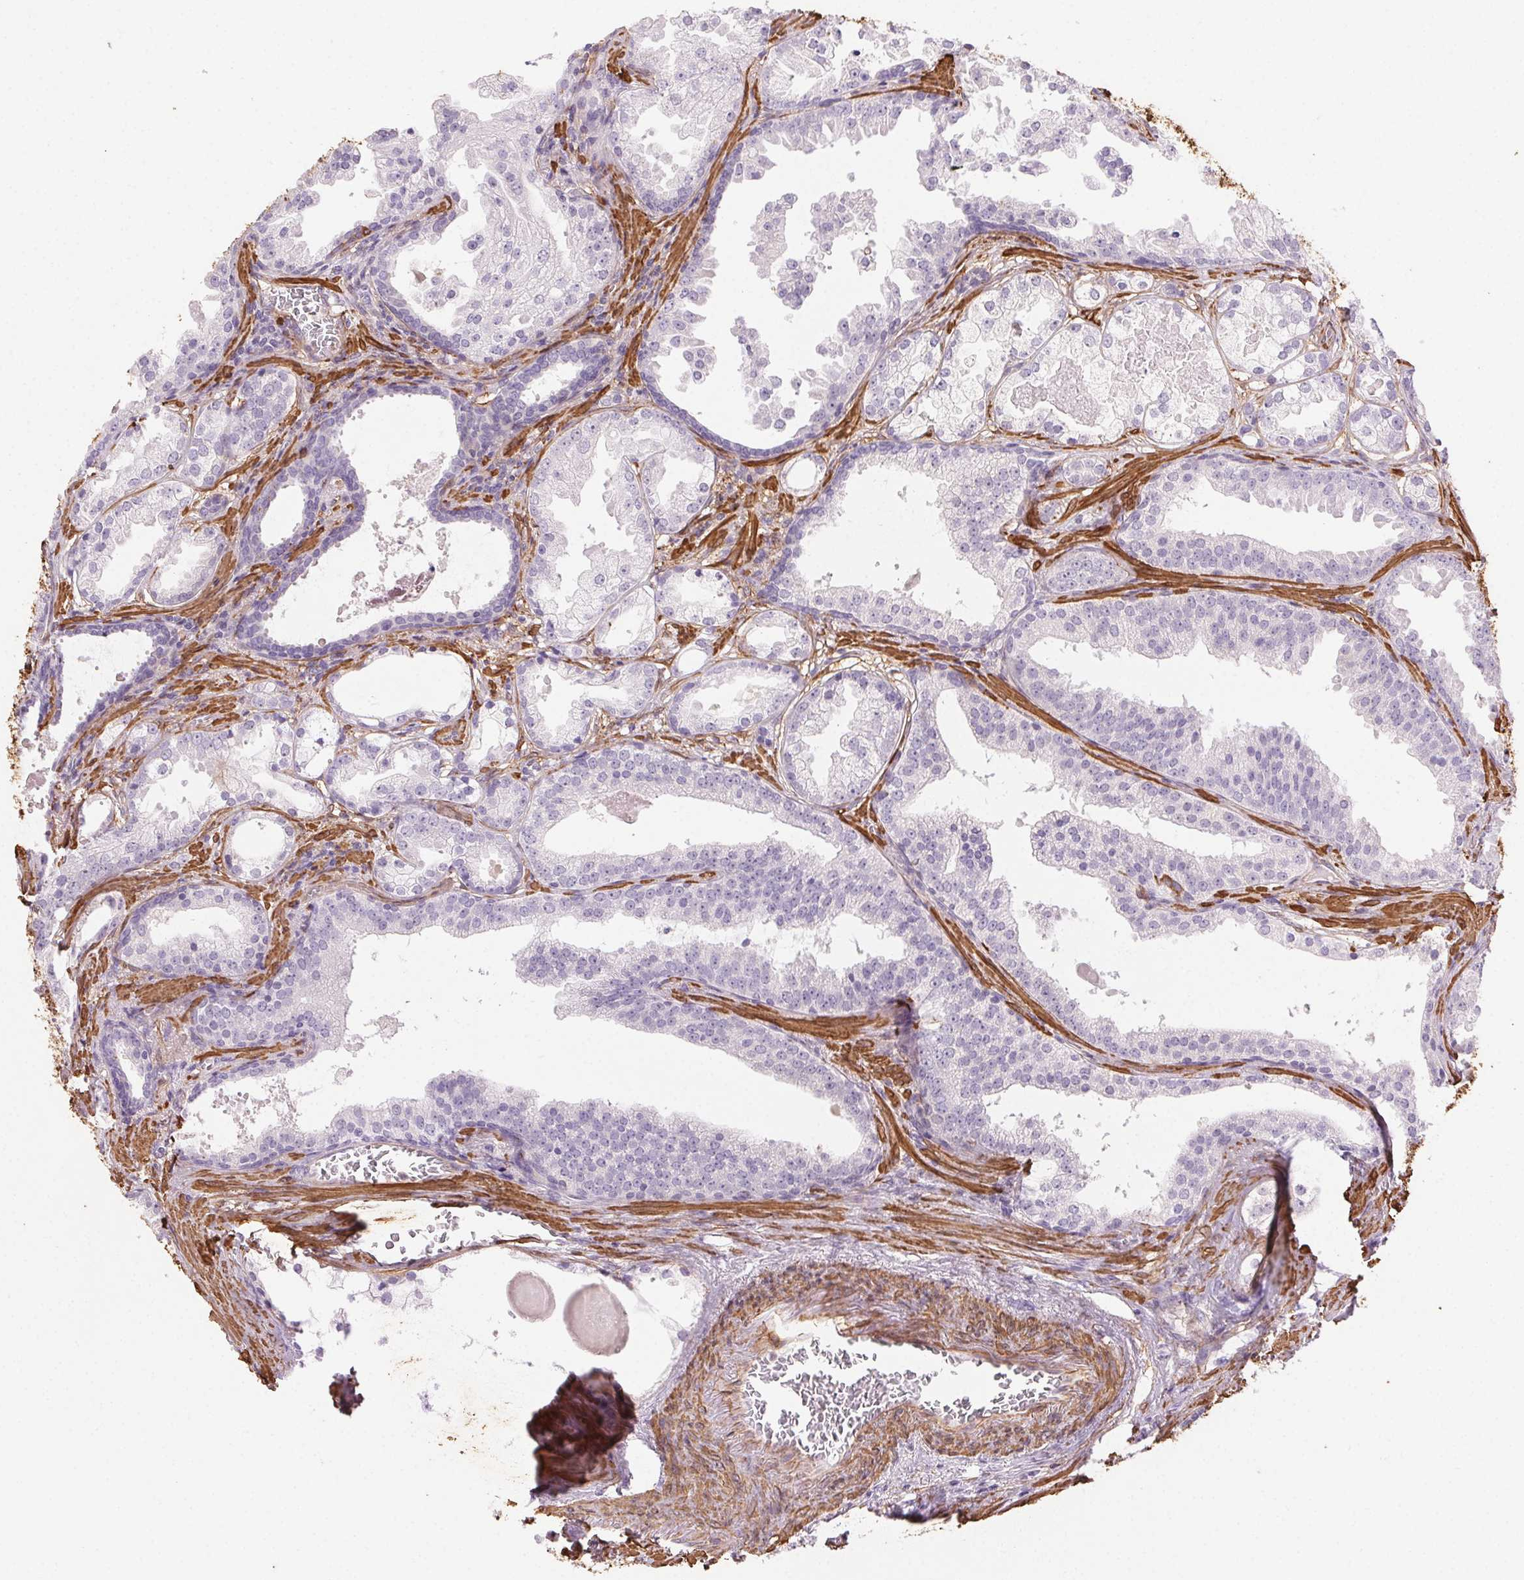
{"staining": {"intensity": "negative", "quantity": "none", "location": "none"}, "tissue": "prostate cancer", "cell_type": "Tumor cells", "image_type": "cancer", "snomed": [{"axis": "morphology", "description": "Adenocarcinoma, Low grade"}, {"axis": "topography", "description": "Prostate"}], "caption": "Low-grade adenocarcinoma (prostate) was stained to show a protein in brown. There is no significant expression in tumor cells.", "gene": "GPX8", "patient": {"sex": "male", "age": 65}}